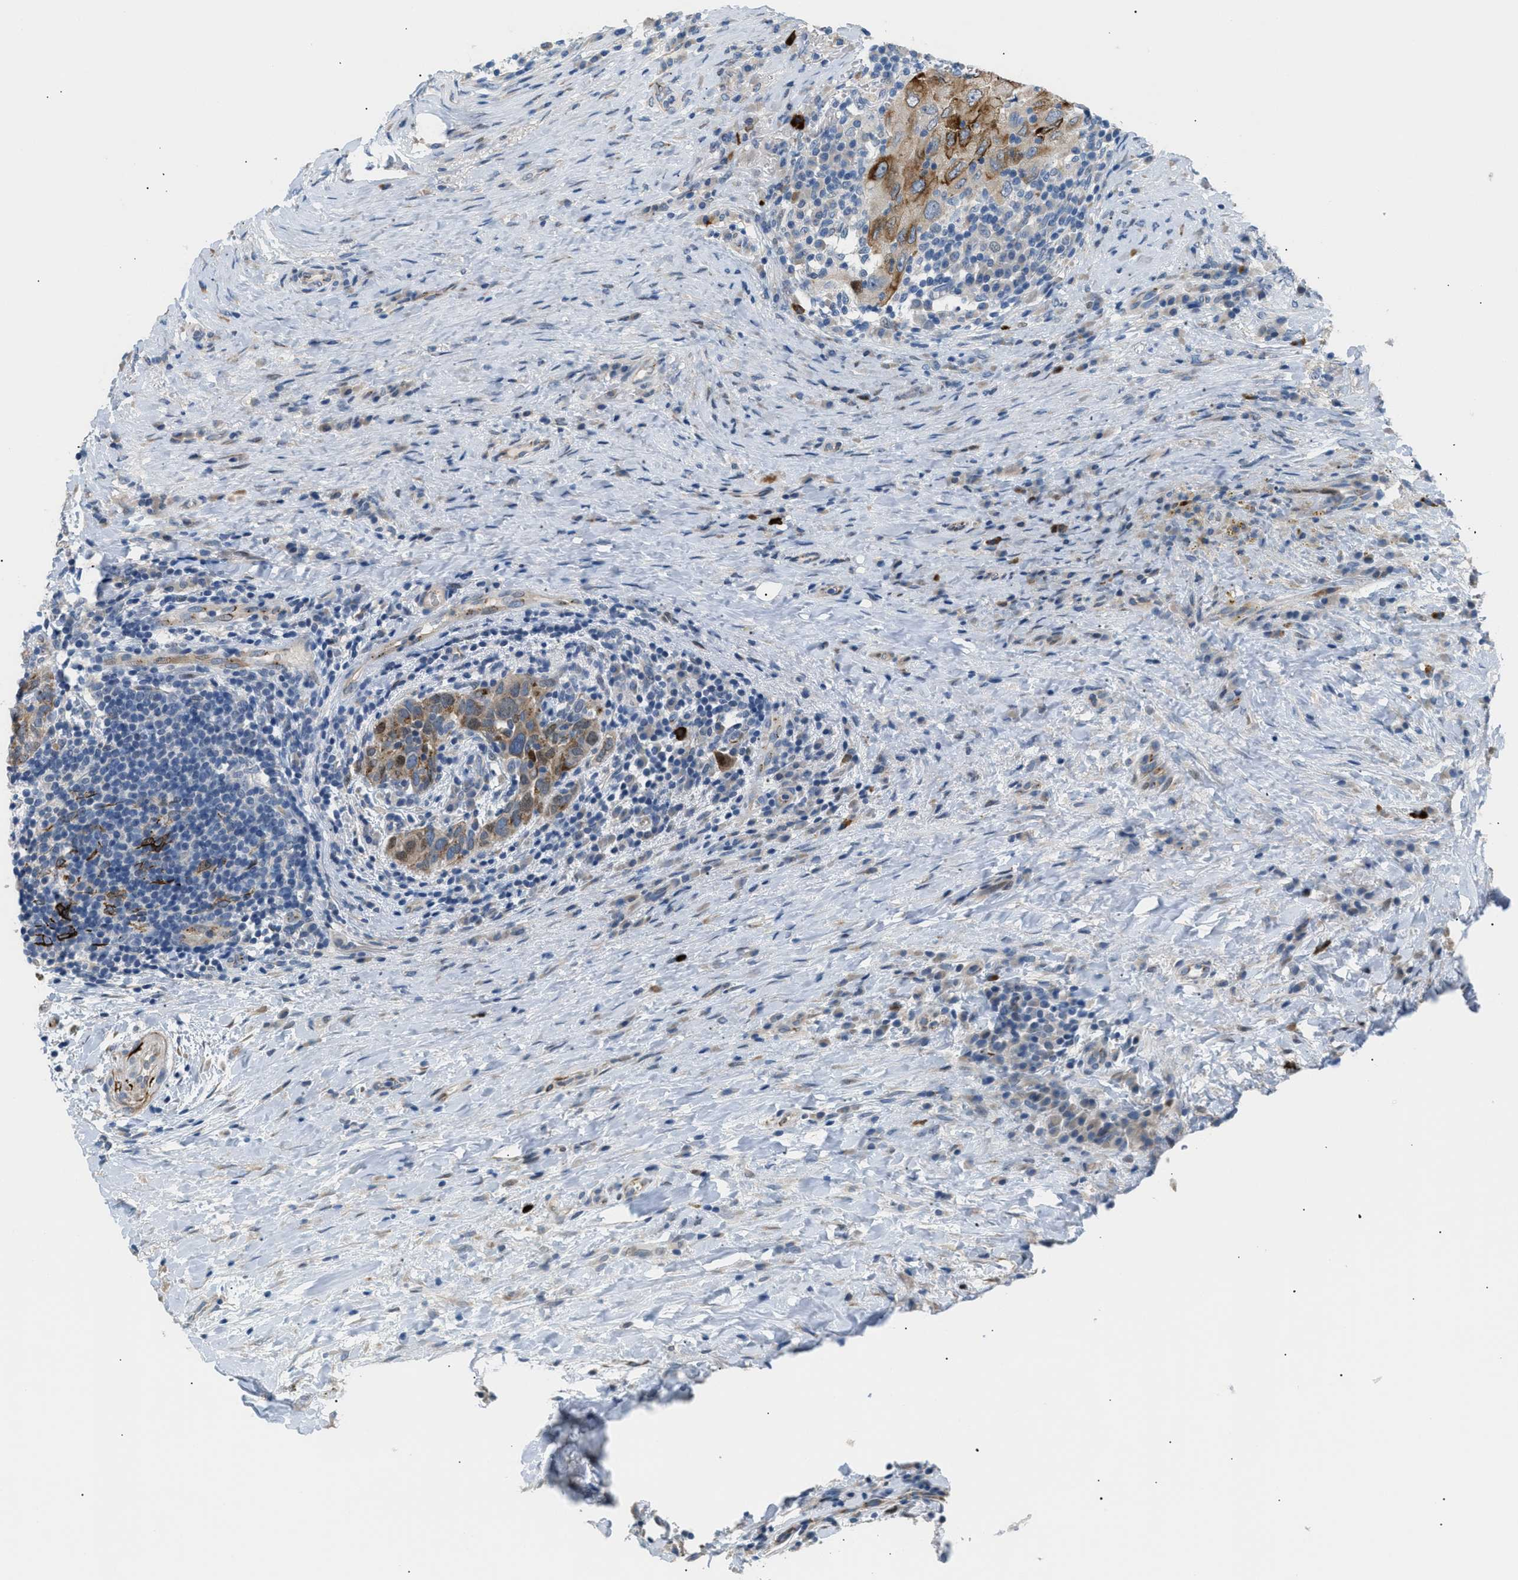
{"staining": {"intensity": "moderate", "quantity": "<25%", "location": "cytoplasmic/membranous,nuclear"}, "tissue": "breast cancer", "cell_type": "Tumor cells", "image_type": "cancer", "snomed": [{"axis": "morphology", "description": "Duct carcinoma"}, {"axis": "topography", "description": "Breast"}], "caption": "Immunohistochemical staining of breast cancer exhibits moderate cytoplasmic/membranous and nuclear protein expression in approximately <25% of tumor cells.", "gene": "ICA1", "patient": {"sex": "female", "age": 37}}